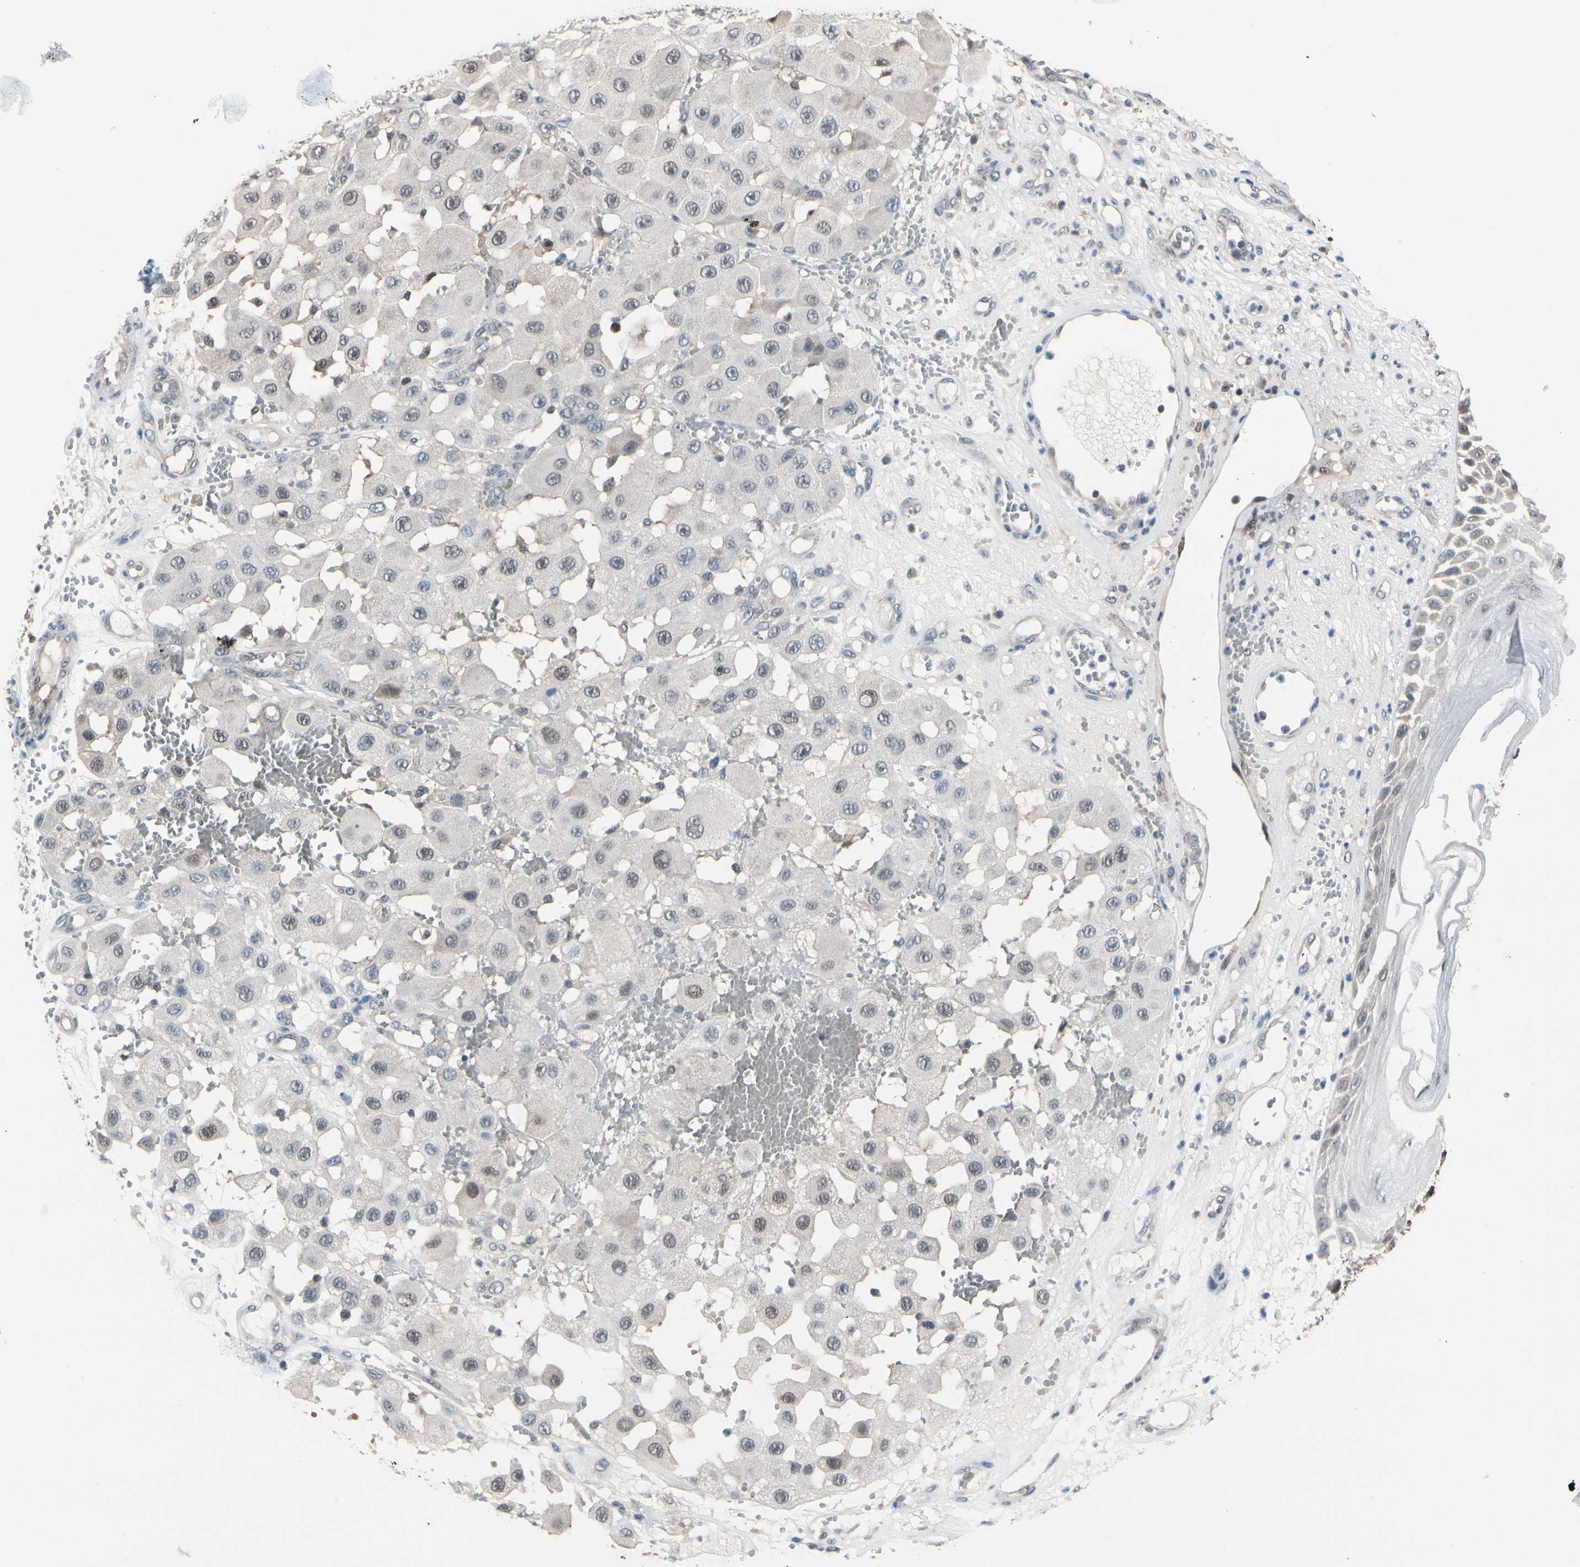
{"staining": {"intensity": "weak", "quantity": "<25%", "location": "nuclear"}, "tissue": "melanoma", "cell_type": "Tumor cells", "image_type": "cancer", "snomed": [{"axis": "morphology", "description": "Malignant melanoma, NOS"}, {"axis": "topography", "description": "Skin"}], "caption": "Immunohistochemistry (IHC) photomicrograph of neoplastic tissue: melanoma stained with DAB (3,3'-diaminobenzidine) reveals no significant protein expression in tumor cells.", "gene": "PSMA2", "patient": {"sex": "female", "age": 81}}